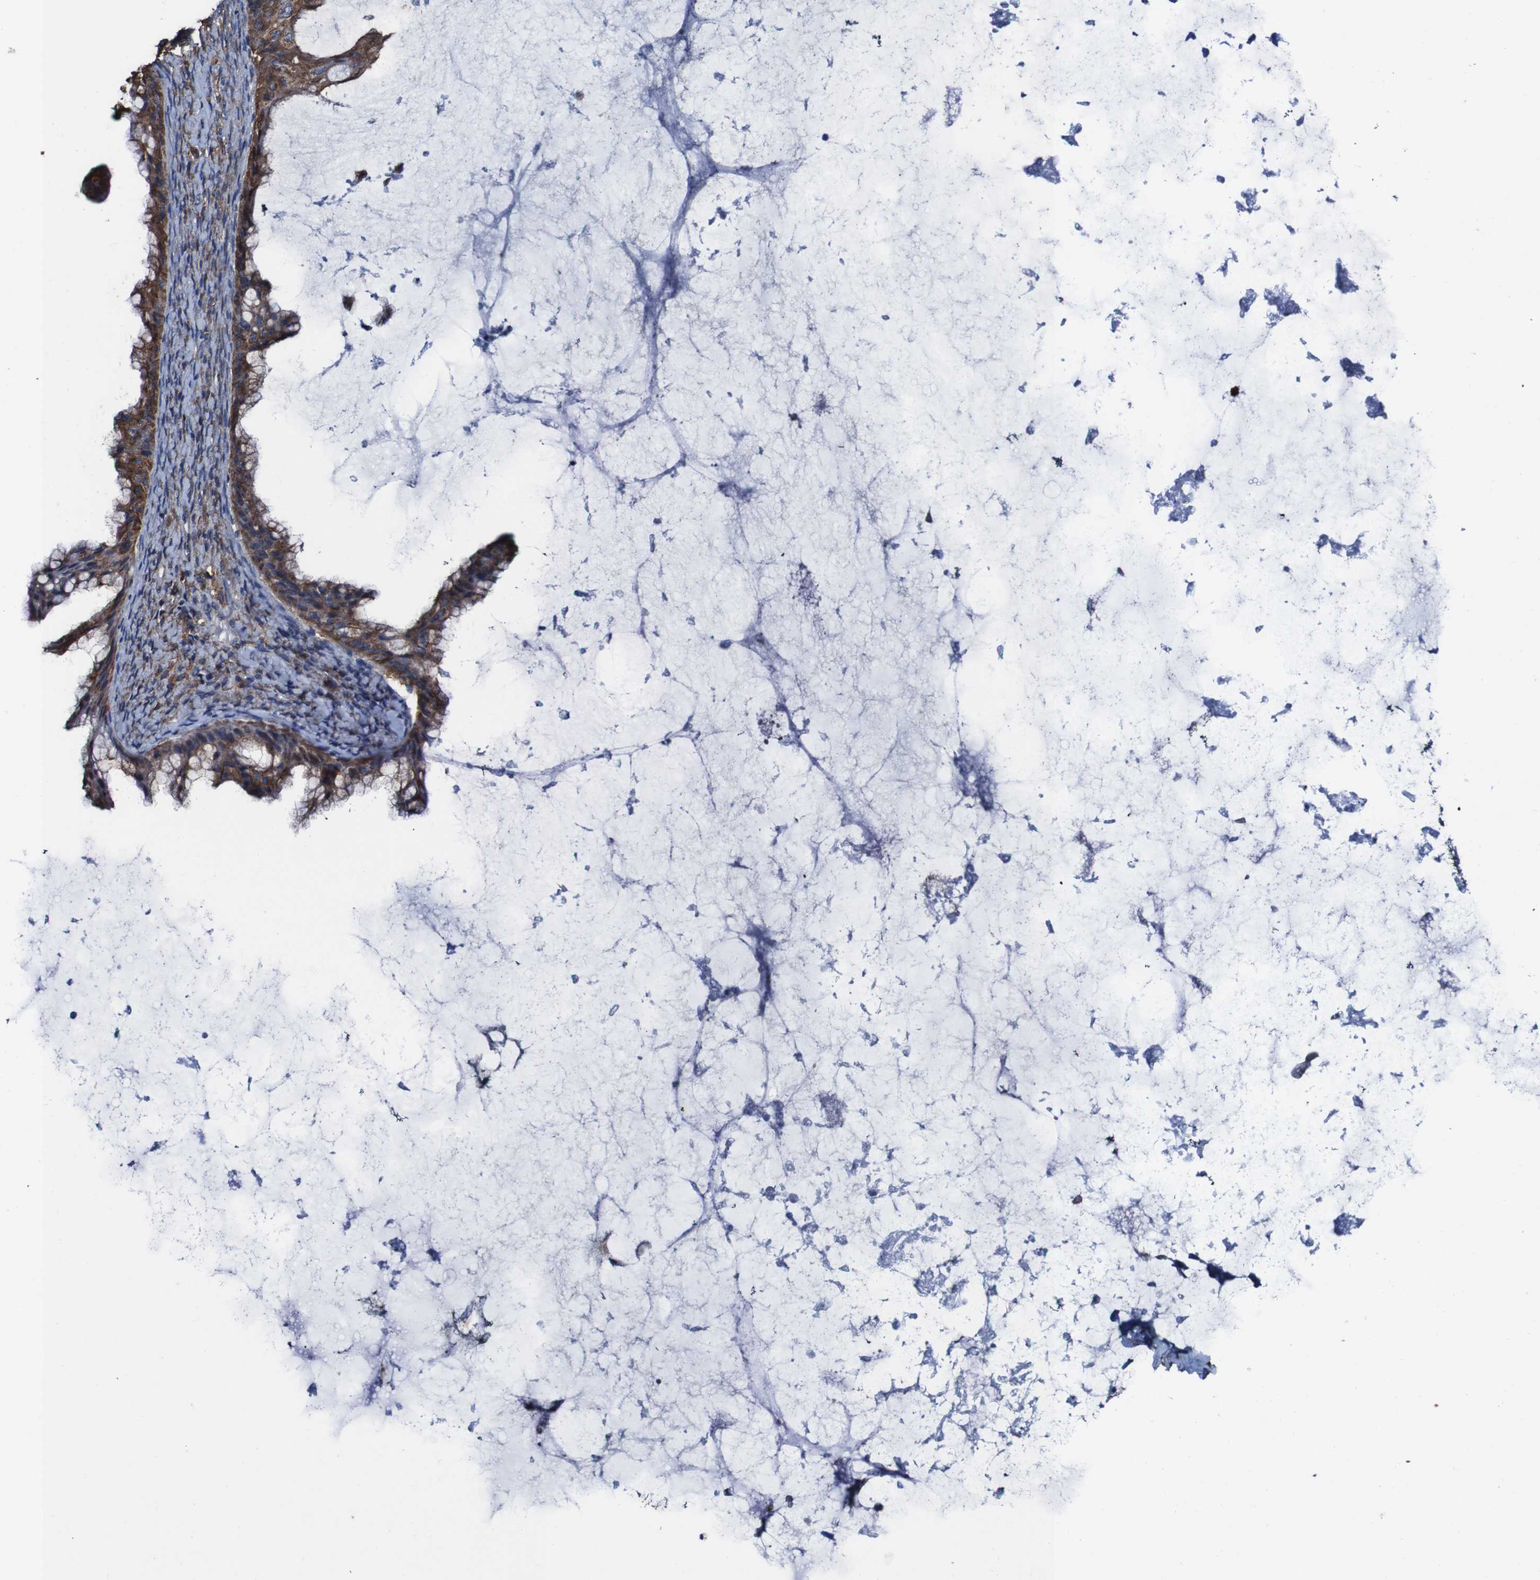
{"staining": {"intensity": "strong", "quantity": ">75%", "location": "cytoplasmic/membranous"}, "tissue": "ovarian cancer", "cell_type": "Tumor cells", "image_type": "cancer", "snomed": [{"axis": "morphology", "description": "Cystadenocarcinoma, mucinous, NOS"}, {"axis": "topography", "description": "Ovary"}], "caption": "Immunohistochemistry (IHC) (DAB (3,3'-diaminobenzidine)) staining of human ovarian mucinous cystadenocarcinoma reveals strong cytoplasmic/membranous protein expression in about >75% of tumor cells.", "gene": "CSF1R", "patient": {"sex": "female", "age": 61}}